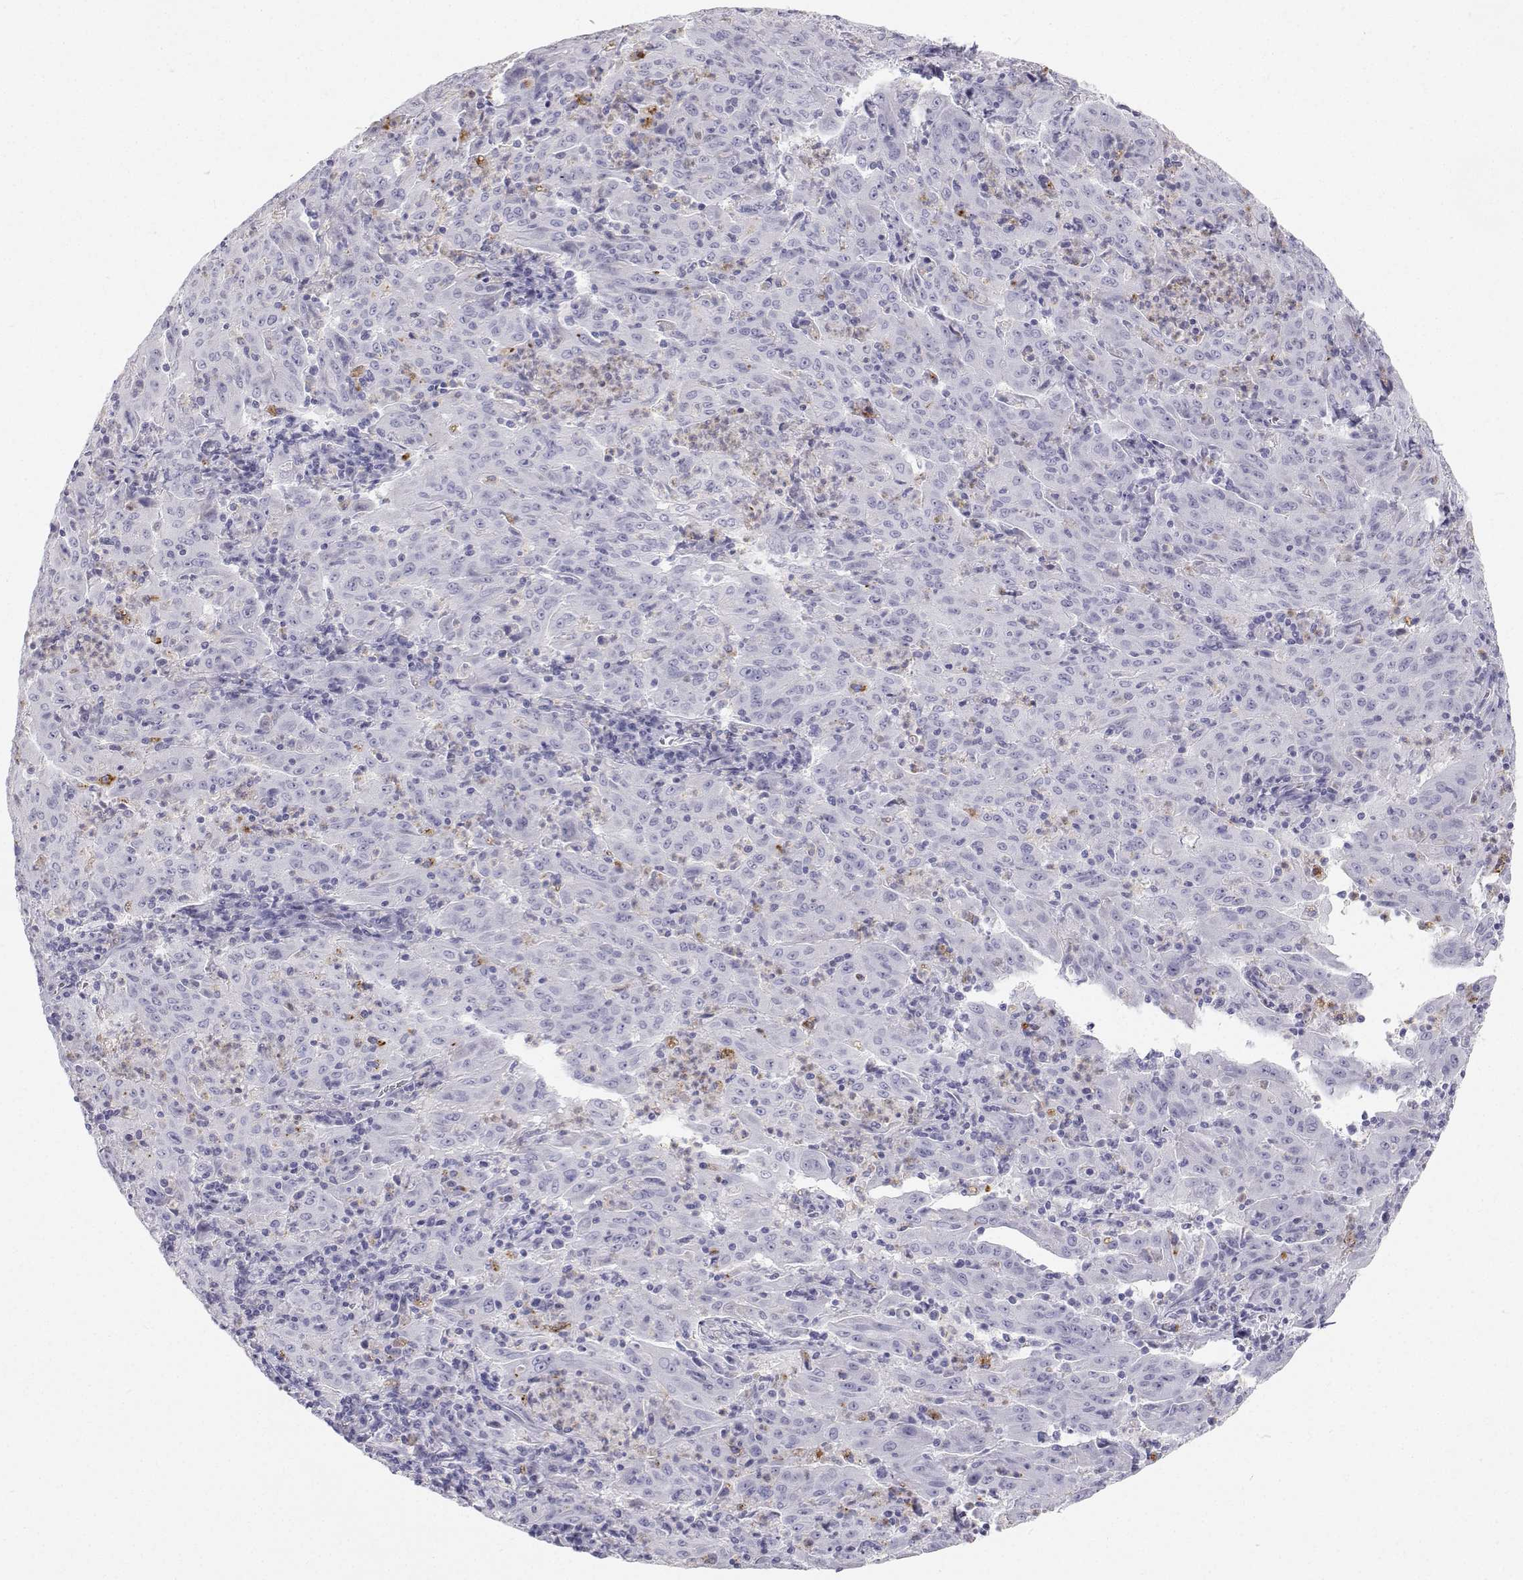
{"staining": {"intensity": "negative", "quantity": "none", "location": "none"}, "tissue": "pancreatic cancer", "cell_type": "Tumor cells", "image_type": "cancer", "snomed": [{"axis": "morphology", "description": "Adenocarcinoma, NOS"}, {"axis": "topography", "description": "Pancreas"}], "caption": "Tumor cells are negative for protein expression in human pancreatic cancer (adenocarcinoma).", "gene": "SFTPB", "patient": {"sex": "male", "age": 63}}